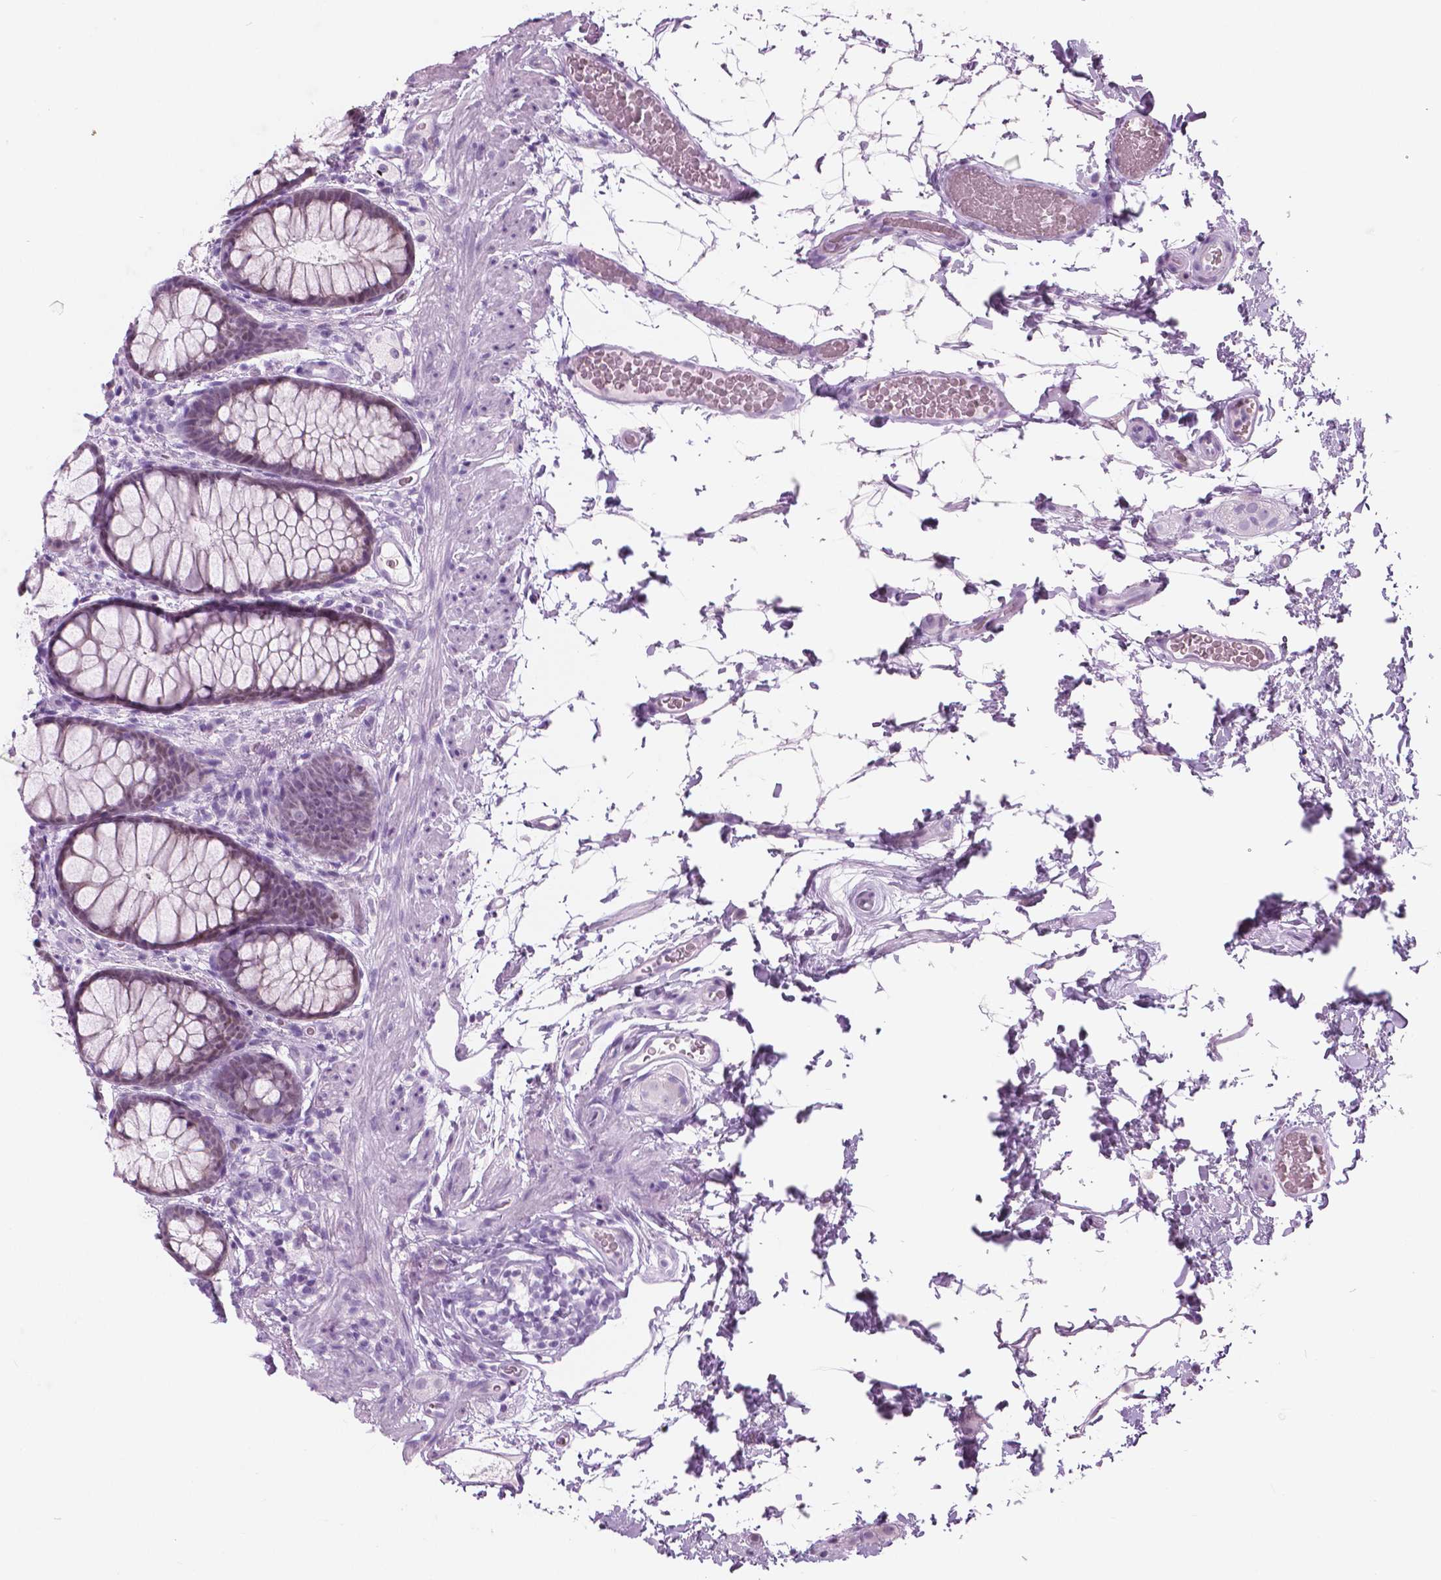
{"staining": {"intensity": "weak", "quantity": "25%-75%", "location": "nuclear"}, "tissue": "rectum", "cell_type": "Glandular cells", "image_type": "normal", "snomed": [{"axis": "morphology", "description": "Normal tissue, NOS"}, {"axis": "topography", "description": "Rectum"}], "caption": "Protein expression by immunohistochemistry shows weak nuclear expression in approximately 25%-75% of glandular cells in unremarkable rectum. The staining is performed using DAB (3,3'-diaminobenzidine) brown chromogen to label protein expression. The nuclei are counter-stained blue using hematoxylin.", "gene": "SFTPD", "patient": {"sex": "female", "age": 62}}